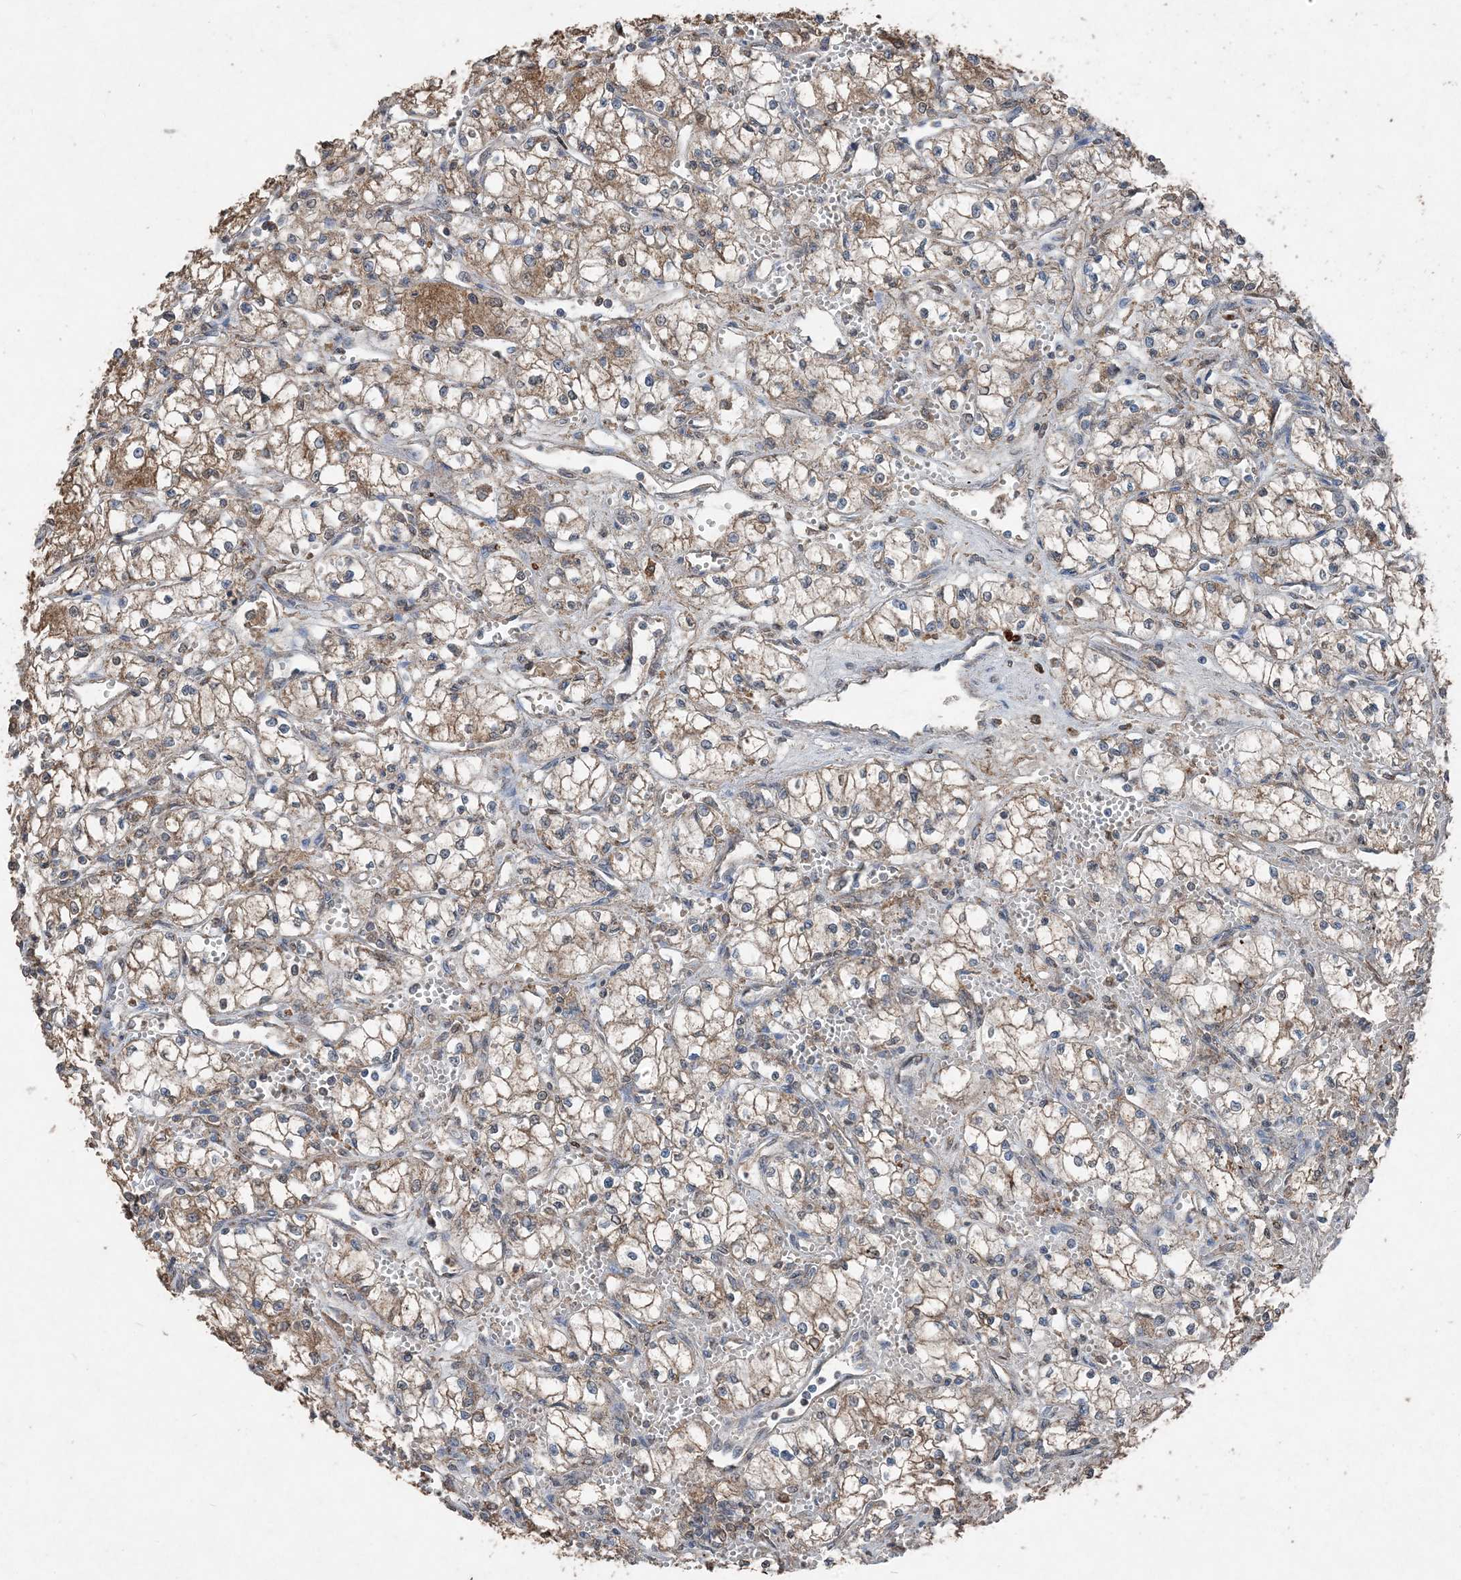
{"staining": {"intensity": "moderate", "quantity": ">75%", "location": "cytoplasmic/membranous"}, "tissue": "renal cancer", "cell_type": "Tumor cells", "image_type": "cancer", "snomed": [{"axis": "morphology", "description": "Normal tissue, NOS"}, {"axis": "morphology", "description": "Adenocarcinoma, NOS"}, {"axis": "topography", "description": "Kidney"}], "caption": "Immunohistochemistry of adenocarcinoma (renal) reveals medium levels of moderate cytoplasmic/membranous positivity in approximately >75% of tumor cells.", "gene": "FCN3", "patient": {"sex": "male", "age": 59}}